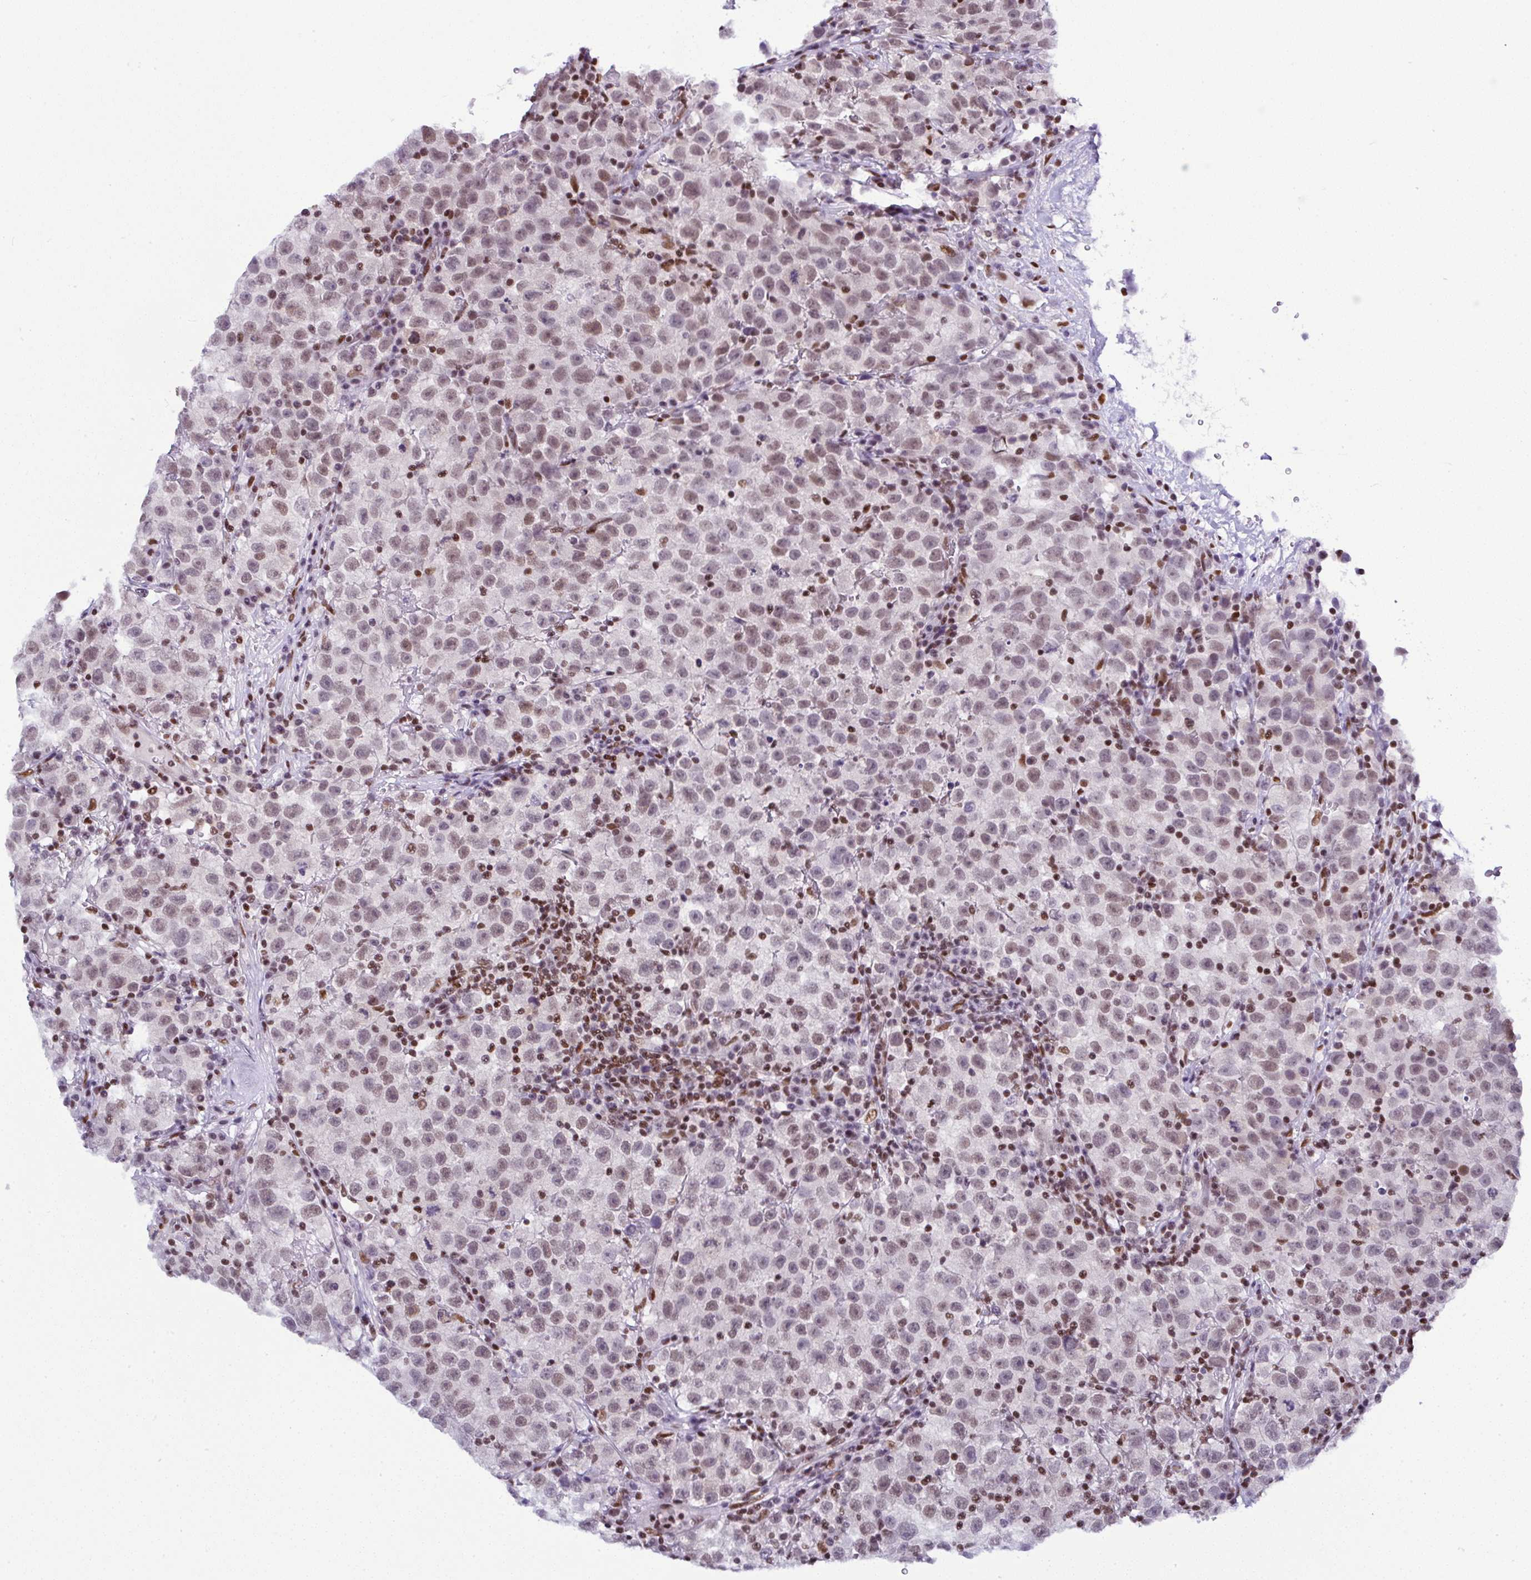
{"staining": {"intensity": "moderate", "quantity": "25%-75%", "location": "nuclear"}, "tissue": "testis cancer", "cell_type": "Tumor cells", "image_type": "cancer", "snomed": [{"axis": "morphology", "description": "Seminoma, NOS"}, {"axis": "topography", "description": "Testis"}], "caption": "This is a micrograph of immunohistochemistry staining of testis seminoma, which shows moderate expression in the nuclear of tumor cells.", "gene": "DR1", "patient": {"sex": "male", "age": 22}}